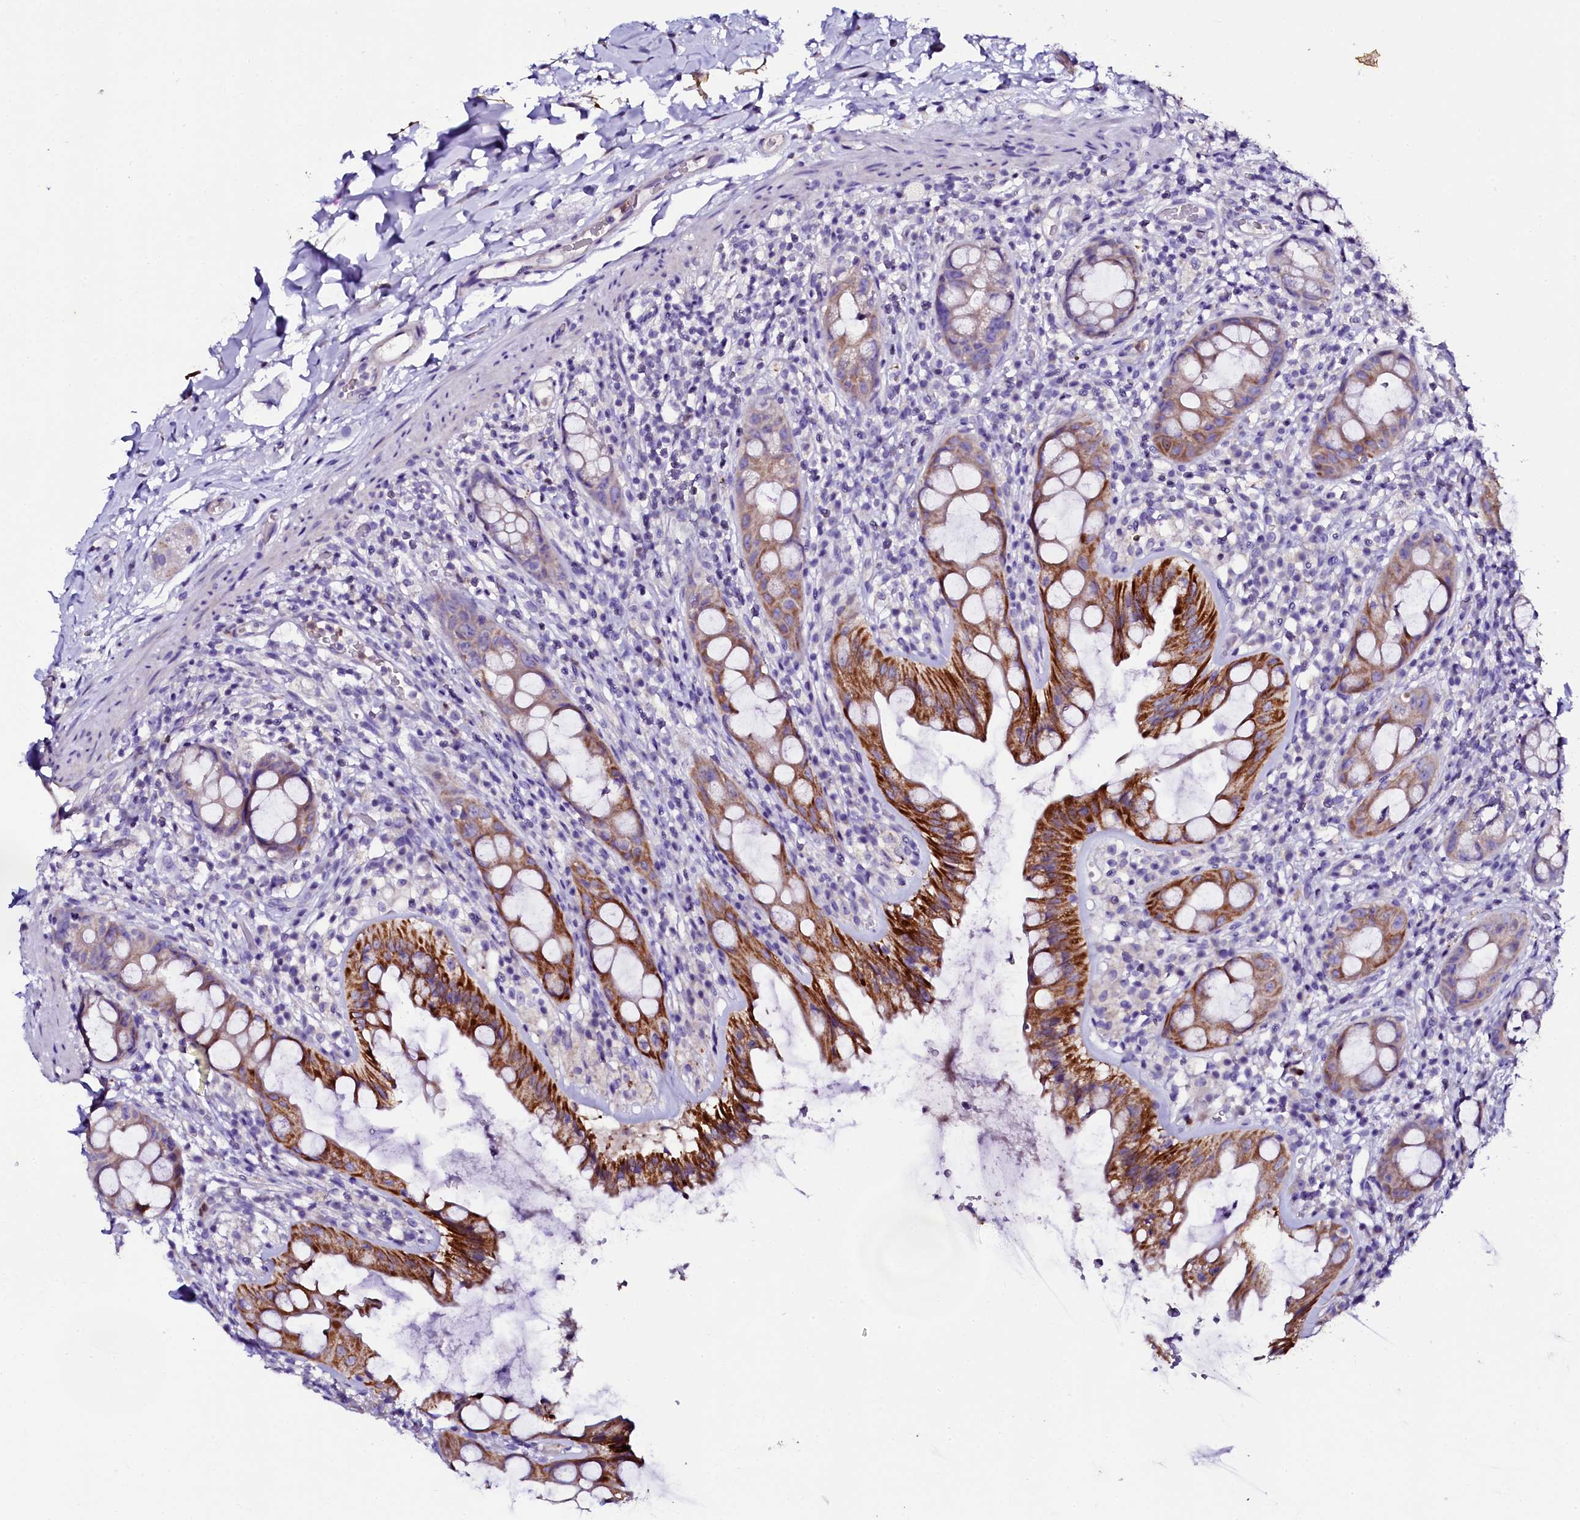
{"staining": {"intensity": "moderate", "quantity": "25%-75%", "location": "cytoplasmic/membranous"}, "tissue": "rectum", "cell_type": "Glandular cells", "image_type": "normal", "snomed": [{"axis": "morphology", "description": "Normal tissue, NOS"}, {"axis": "topography", "description": "Rectum"}], "caption": "An image of human rectum stained for a protein shows moderate cytoplasmic/membranous brown staining in glandular cells. (brown staining indicates protein expression, while blue staining denotes nuclei).", "gene": "NAA16", "patient": {"sex": "female", "age": 57}}